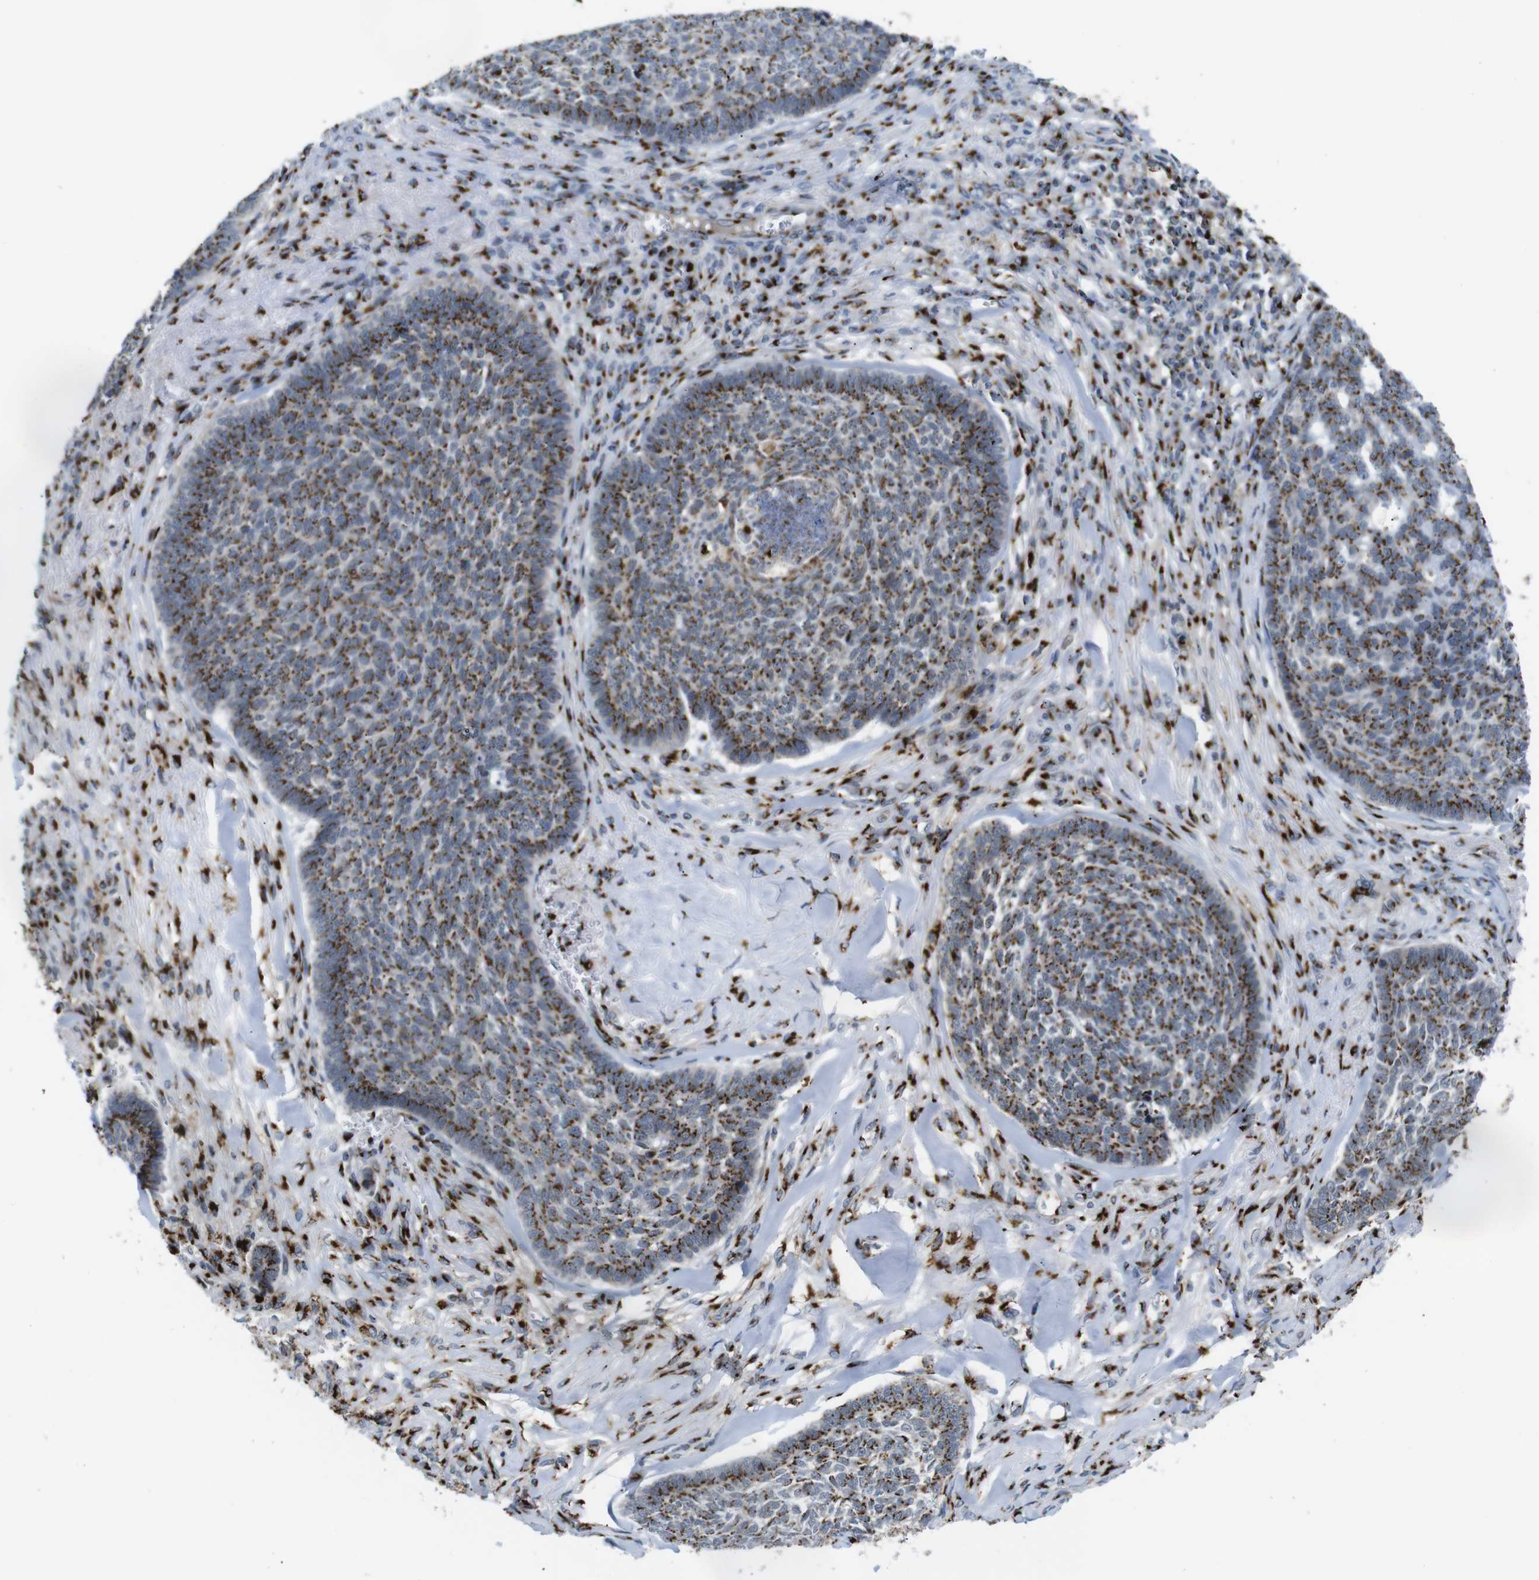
{"staining": {"intensity": "moderate", "quantity": ">75%", "location": "cytoplasmic/membranous"}, "tissue": "skin cancer", "cell_type": "Tumor cells", "image_type": "cancer", "snomed": [{"axis": "morphology", "description": "Basal cell carcinoma"}, {"axis": "topography", "description": "Skin"}], "caption": "Skin cancer stained with a brown dye shows moderate cytoplasmic/membranous positive staining in approximately >75% of tumor cells.", "gene": "TGOLN2", "patient": {"sex": "male", "age": 84}}